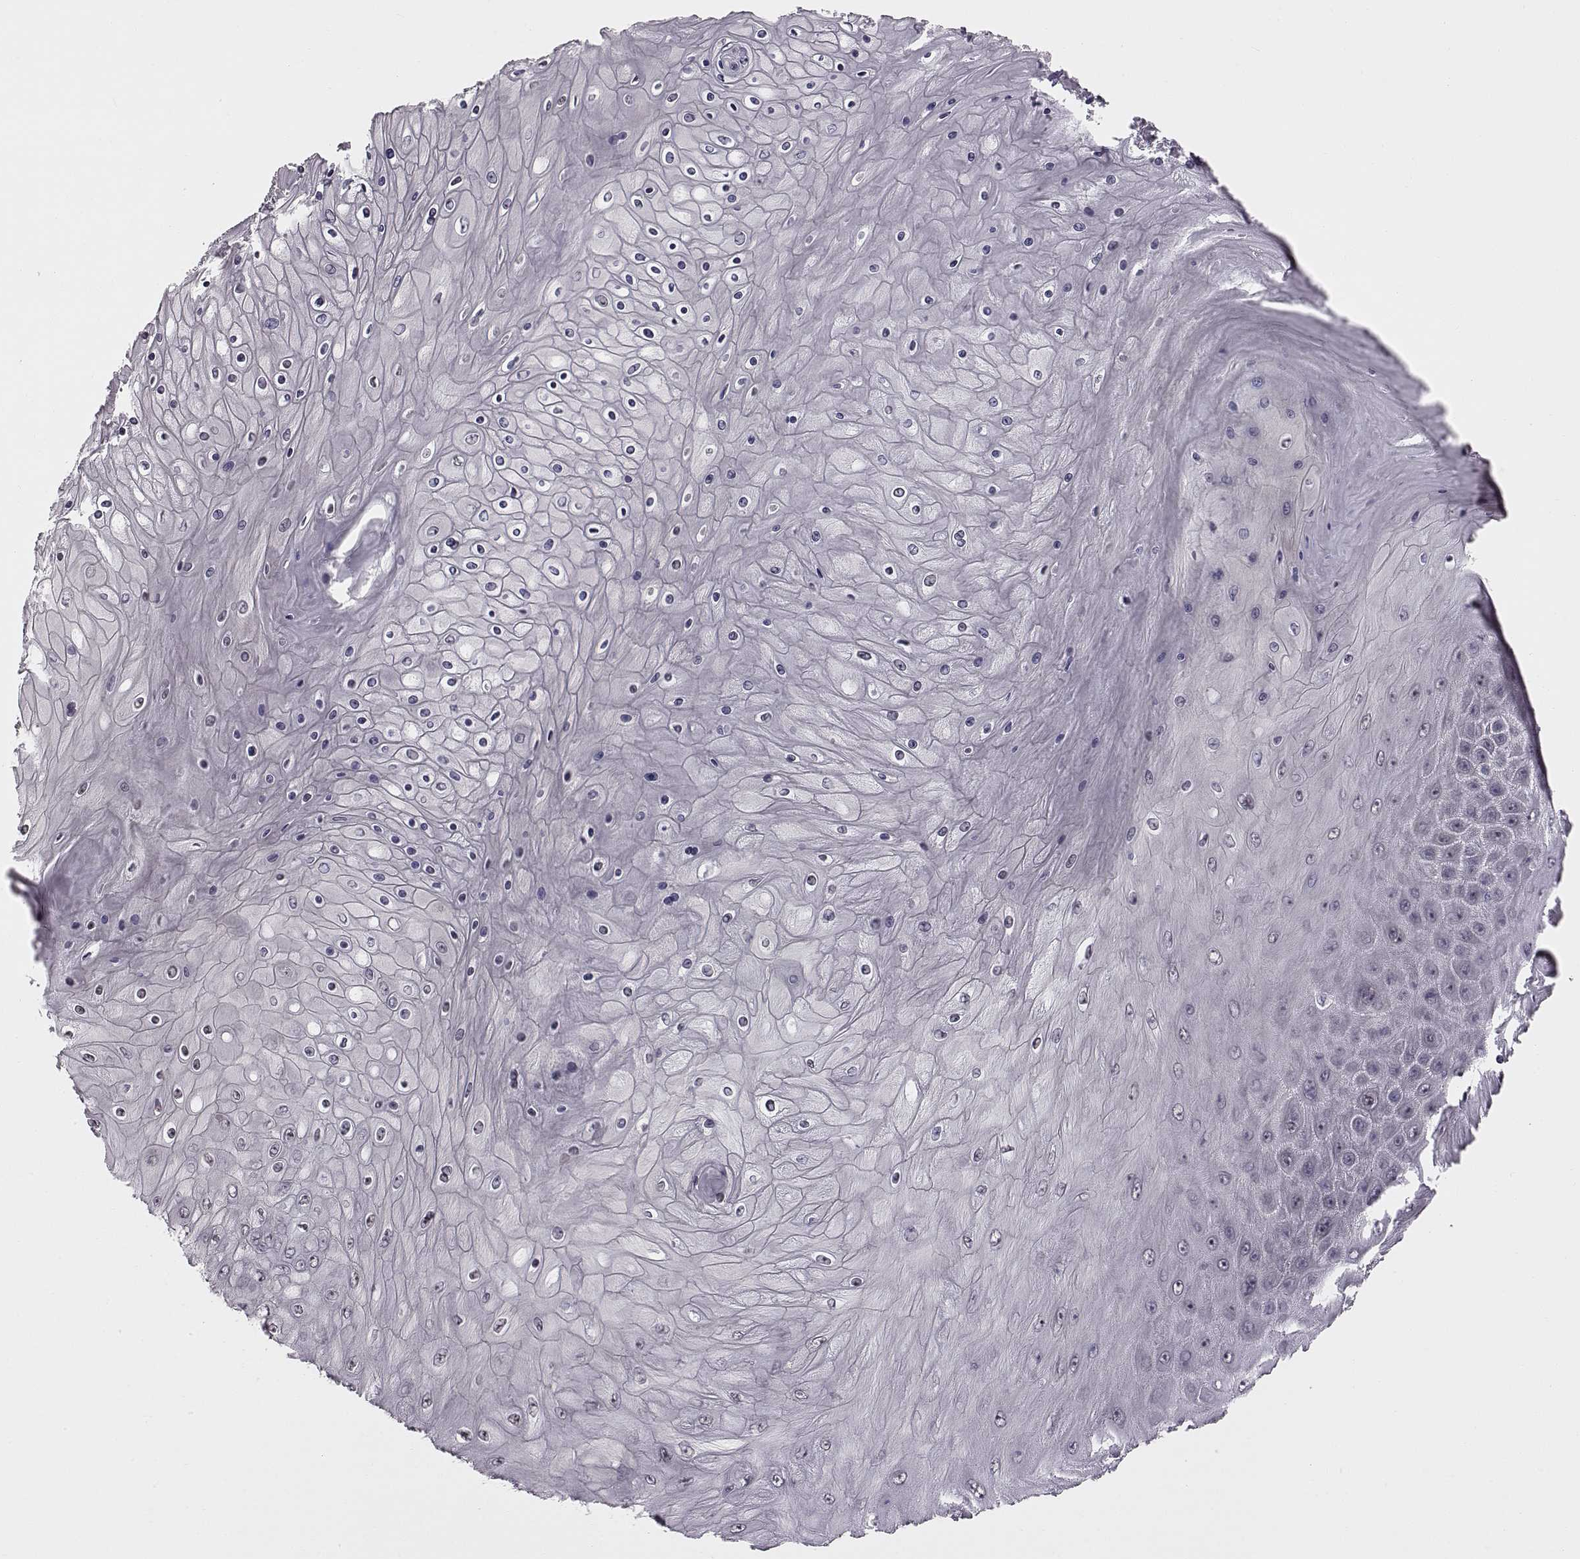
{"staining": {"intensity": "negative", "quantity": "none", "location": "none"}, "tissue": "skin cancer", "cell_type": "Tumor cells", "image_type": "cancer", "snomed": [{"axis": "morphology", "description": "Squamous cell carcinoma, NOS"}, {"axis": "topography", "description": "Skin"}], "caption": "An IHC histopathology image of squamous cell carcinoma (skin) is shown. There is no staining in tumor cells of squamous cell carcinoma (skin).", "gene": "C10orf62", "patient": {"sex": "male", "age": 62}}